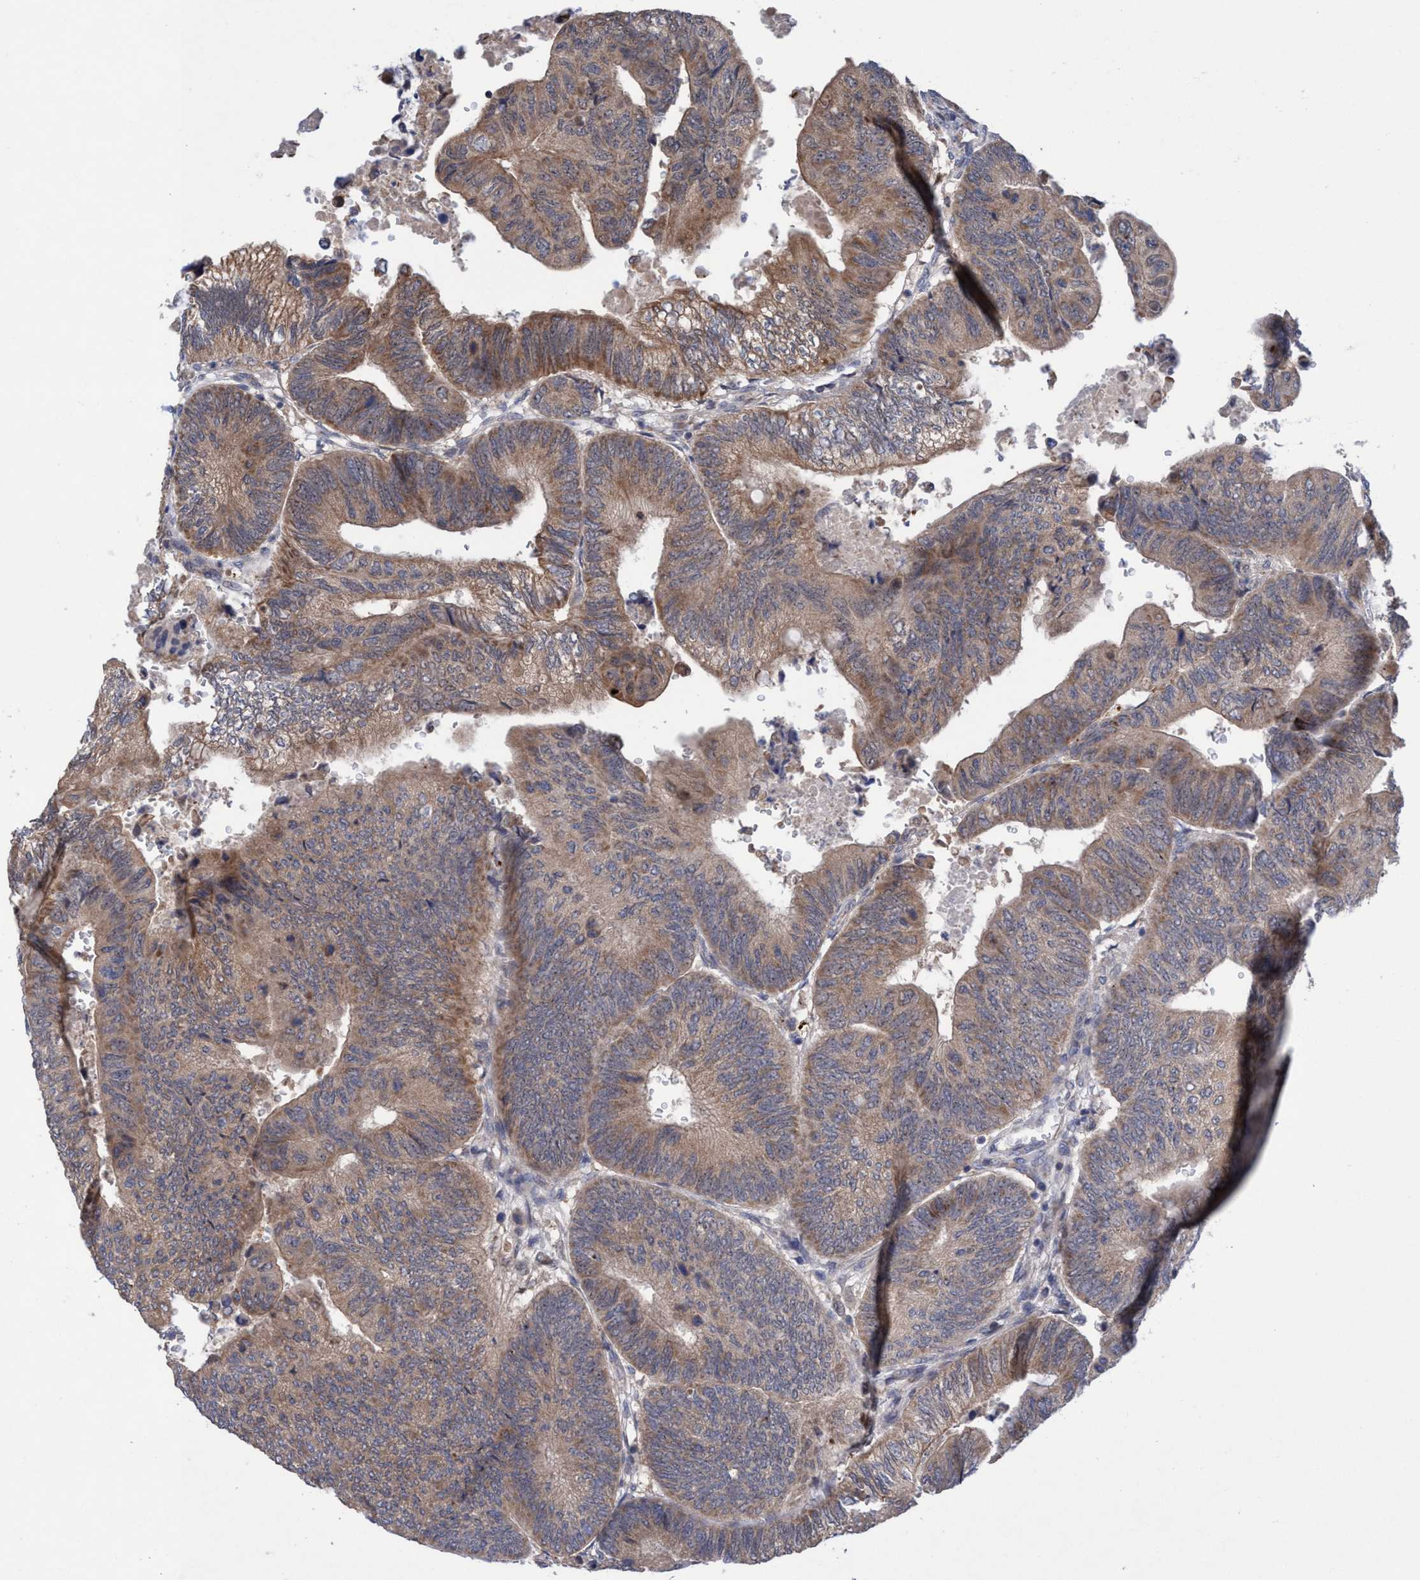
{"staining": {"intensity": "moderate", "quantity": ">75%", "location": "cytoplasmic/membranous"}, "tissue": "colorectal cancer", "cell_type": "Tumor cells", "image_type": "cancer", "snomed": [{"axis": "morphology", "description": "Normal tissue, NOS"}, {"axis": "morphology", "description": "Adenocarcinoma, NOS"}, {"axis": "topography", "description": "Rectum"}, {"axis": "topography", "description": "Peripheral nerve tissue"}], "caption": "Immunohistochemical staining of colorectal cancer (adenocarcinoma) demonstrates medium levels of moderate cytoplasmic/membranous protein staining in about >75% of tumor cells.", "gene": "P2RY14", "patient": {"sex": "male", "age": 92}}